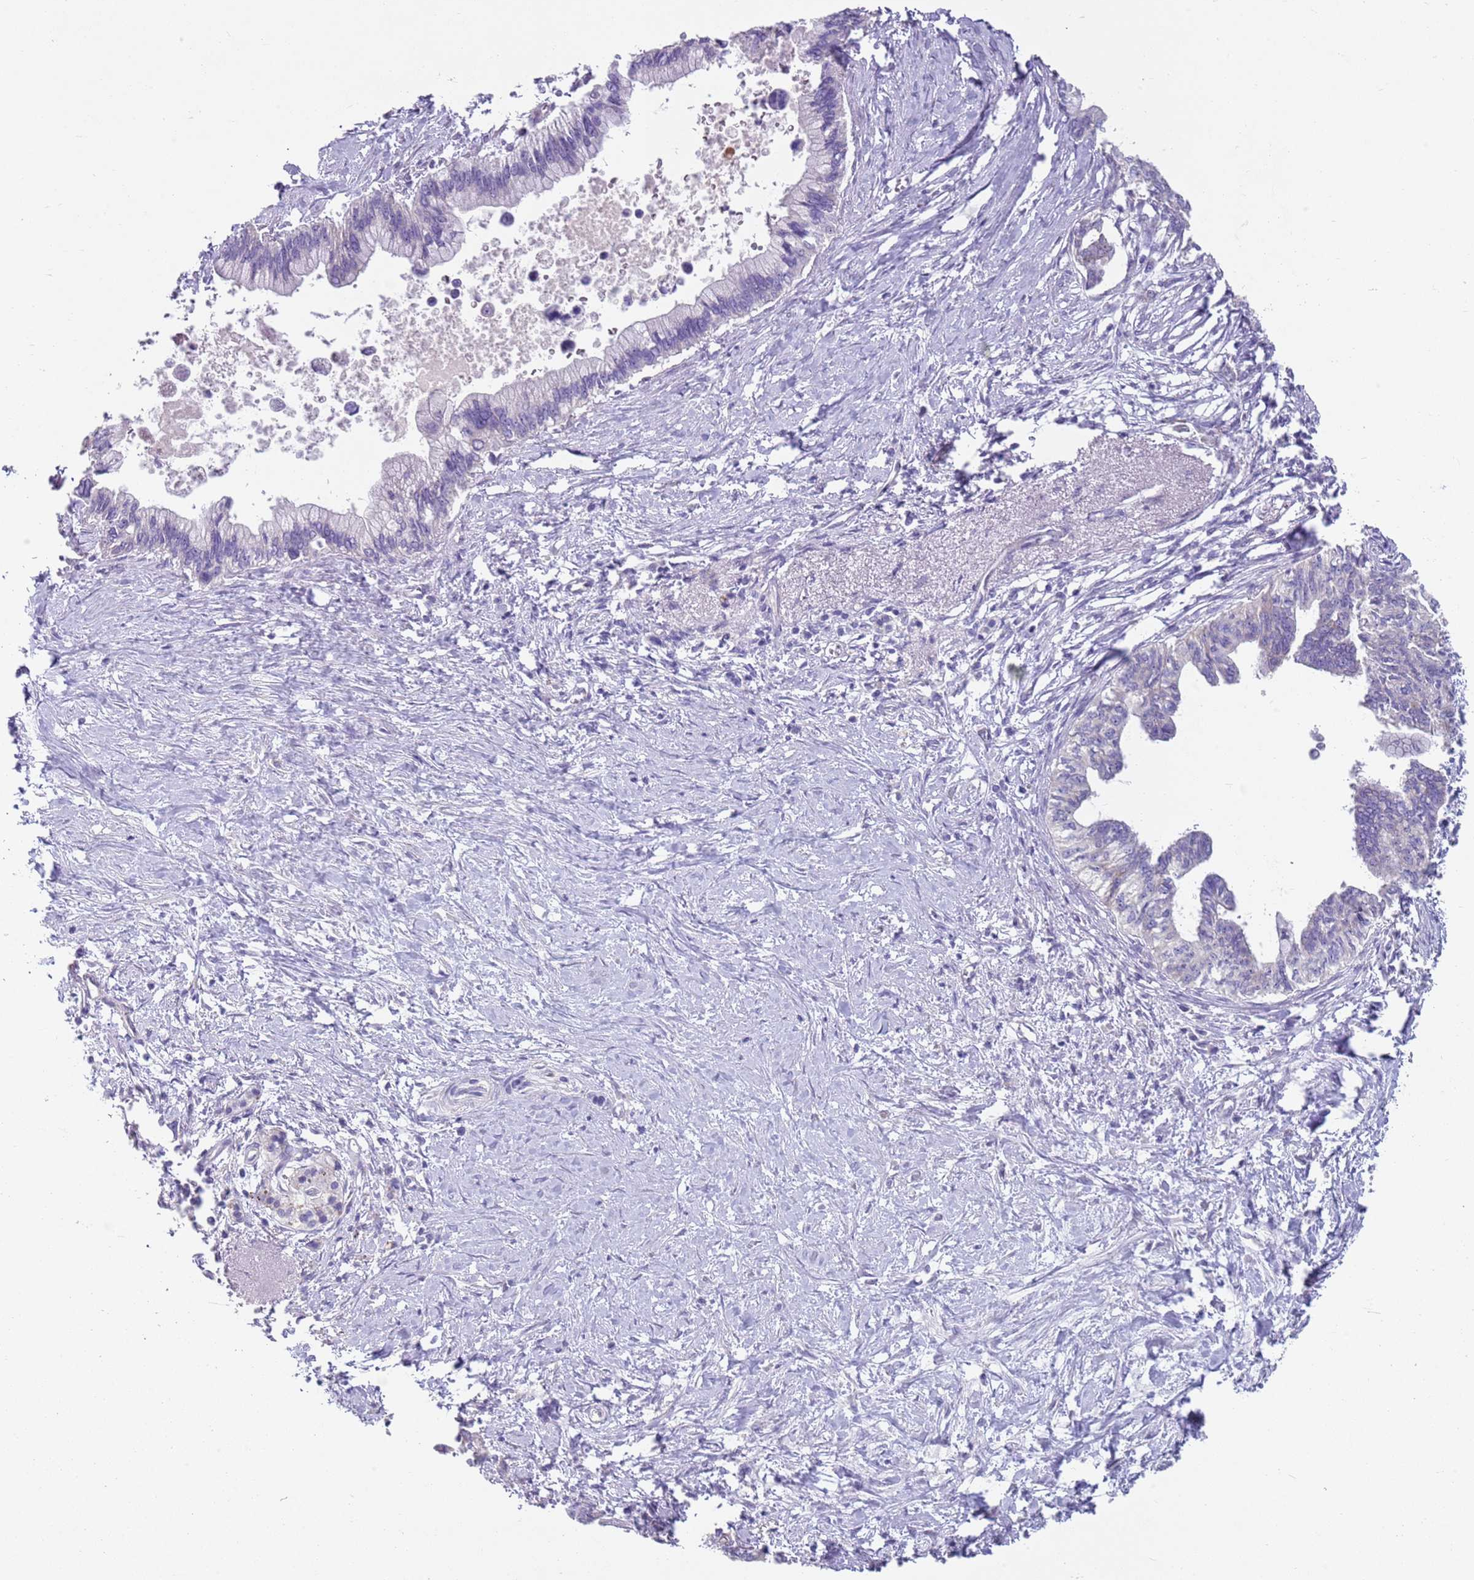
{"staining": {"intensity": "negative", "quantity": "none", "location": "none"}, "tissue": "pancreatic cancer", "cell_type": "Tumor cells", "image_type": "cancer", "snomed": [{"axis": "morphology", "description": "Adenocarcinoma, NOS"}, {"axis": "topography", "description": "Pancreas"}], "caption": "Immunohistochemistry of pancreatic adenocarcinoma demonstrates no staining in tumor cells.", "gene": "ZNF583", "patient": {"sex": "female", "age": 83}}